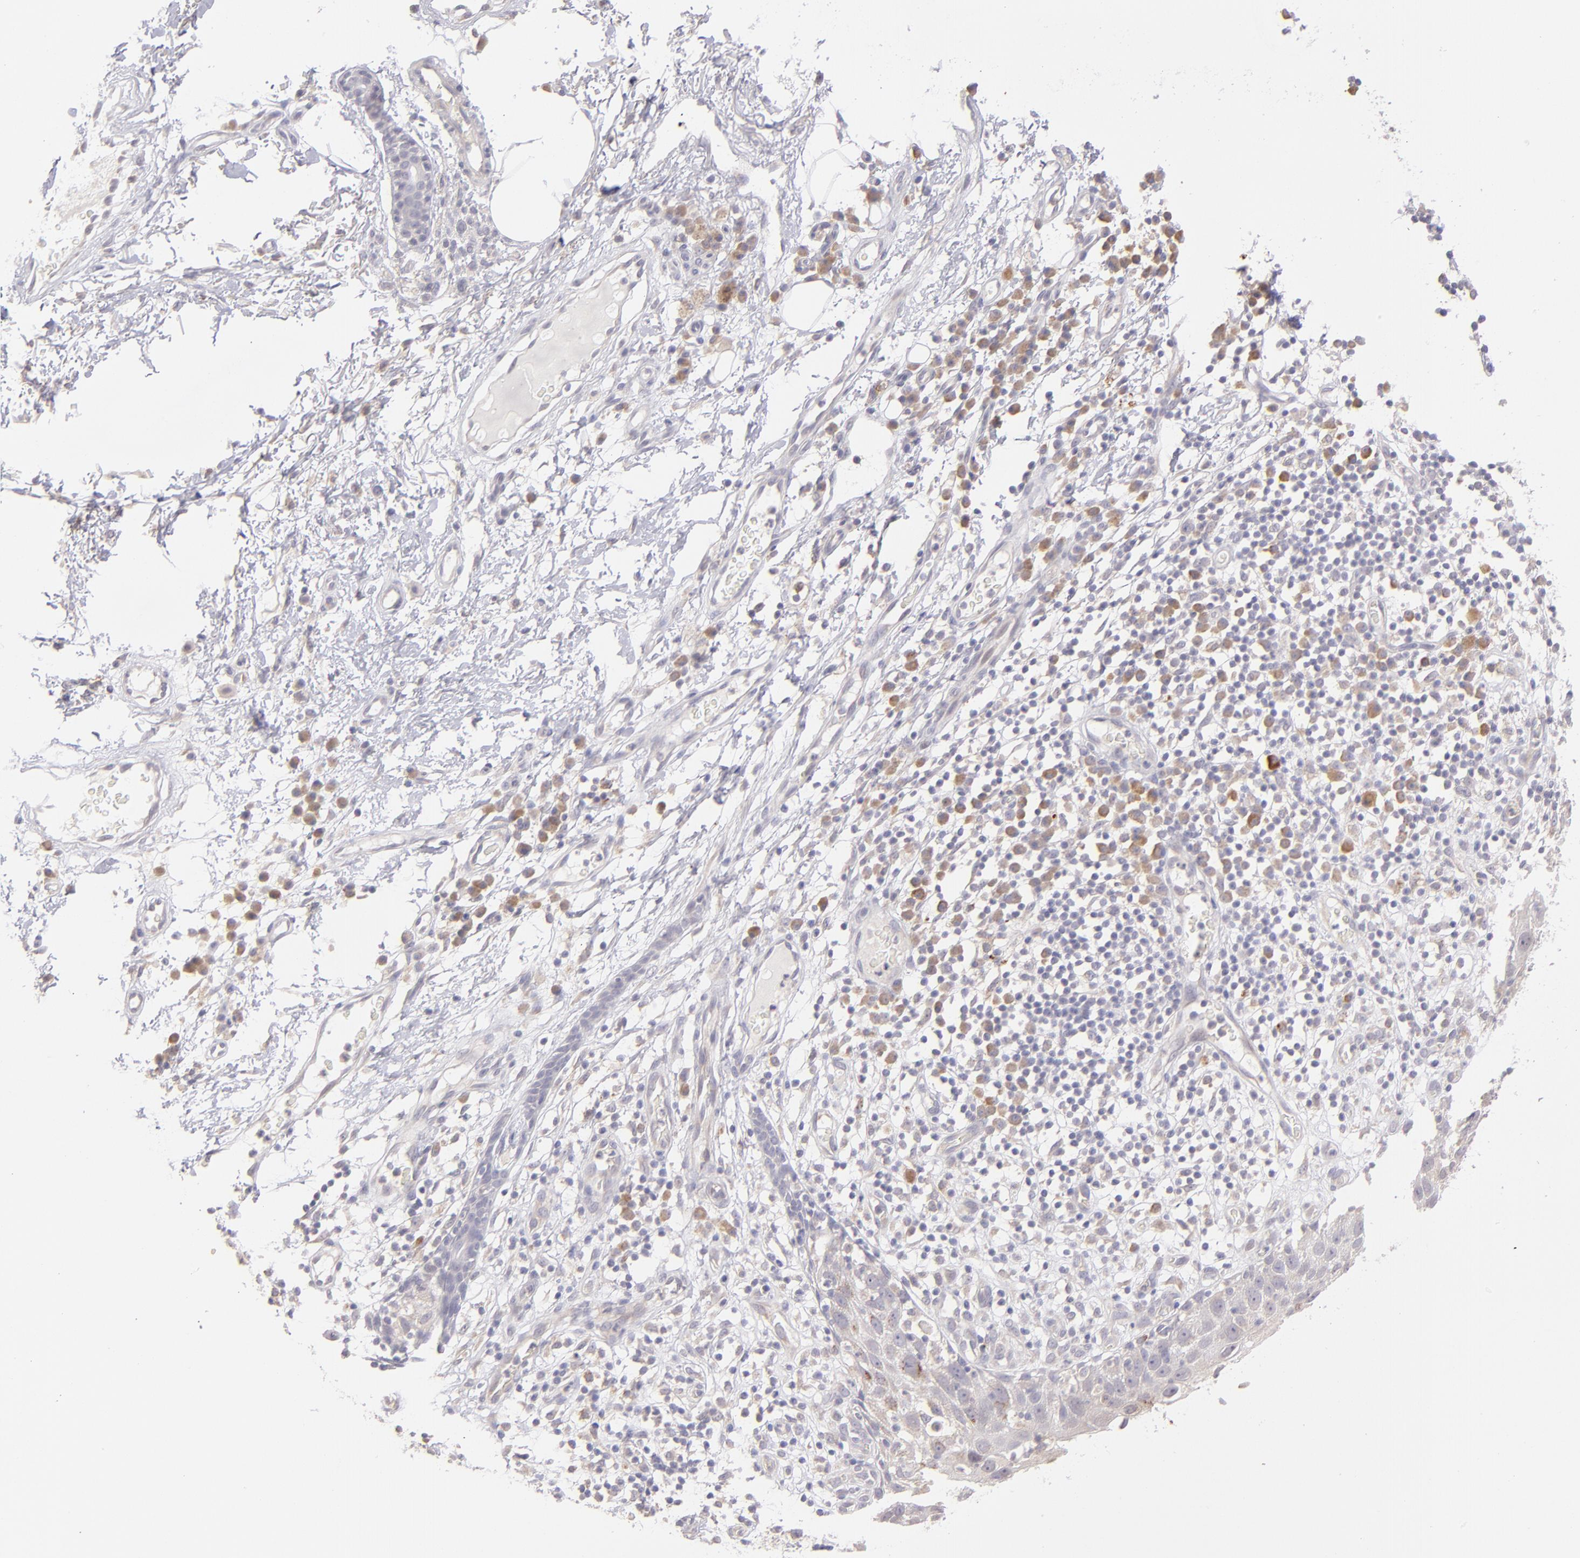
{"staining": {"intensity": "weak", "quantity": "<25%", "location": "cytoplasmic/membranous"}, "tissue": "skin cancer", "cell_type": "Tumor cells", "image_type": "cancer", "snomed": [{"axis": "morphology", "description": "Squamous cell carcinoma, NOS"}, {"axis": "topography", "description": "Skin"}], "caption": "Immunohistochemistry photomicrograph of neoplastic tissue: human skin cancer (squamous cell carcinoma) stained with DAB reveals no significant protein expression in tumor cells. (DAB IHC visualized using brightfield microscopy, high magnification).", "gene": "TRAF3", "patient": {"sex": "male", "age": 87}}